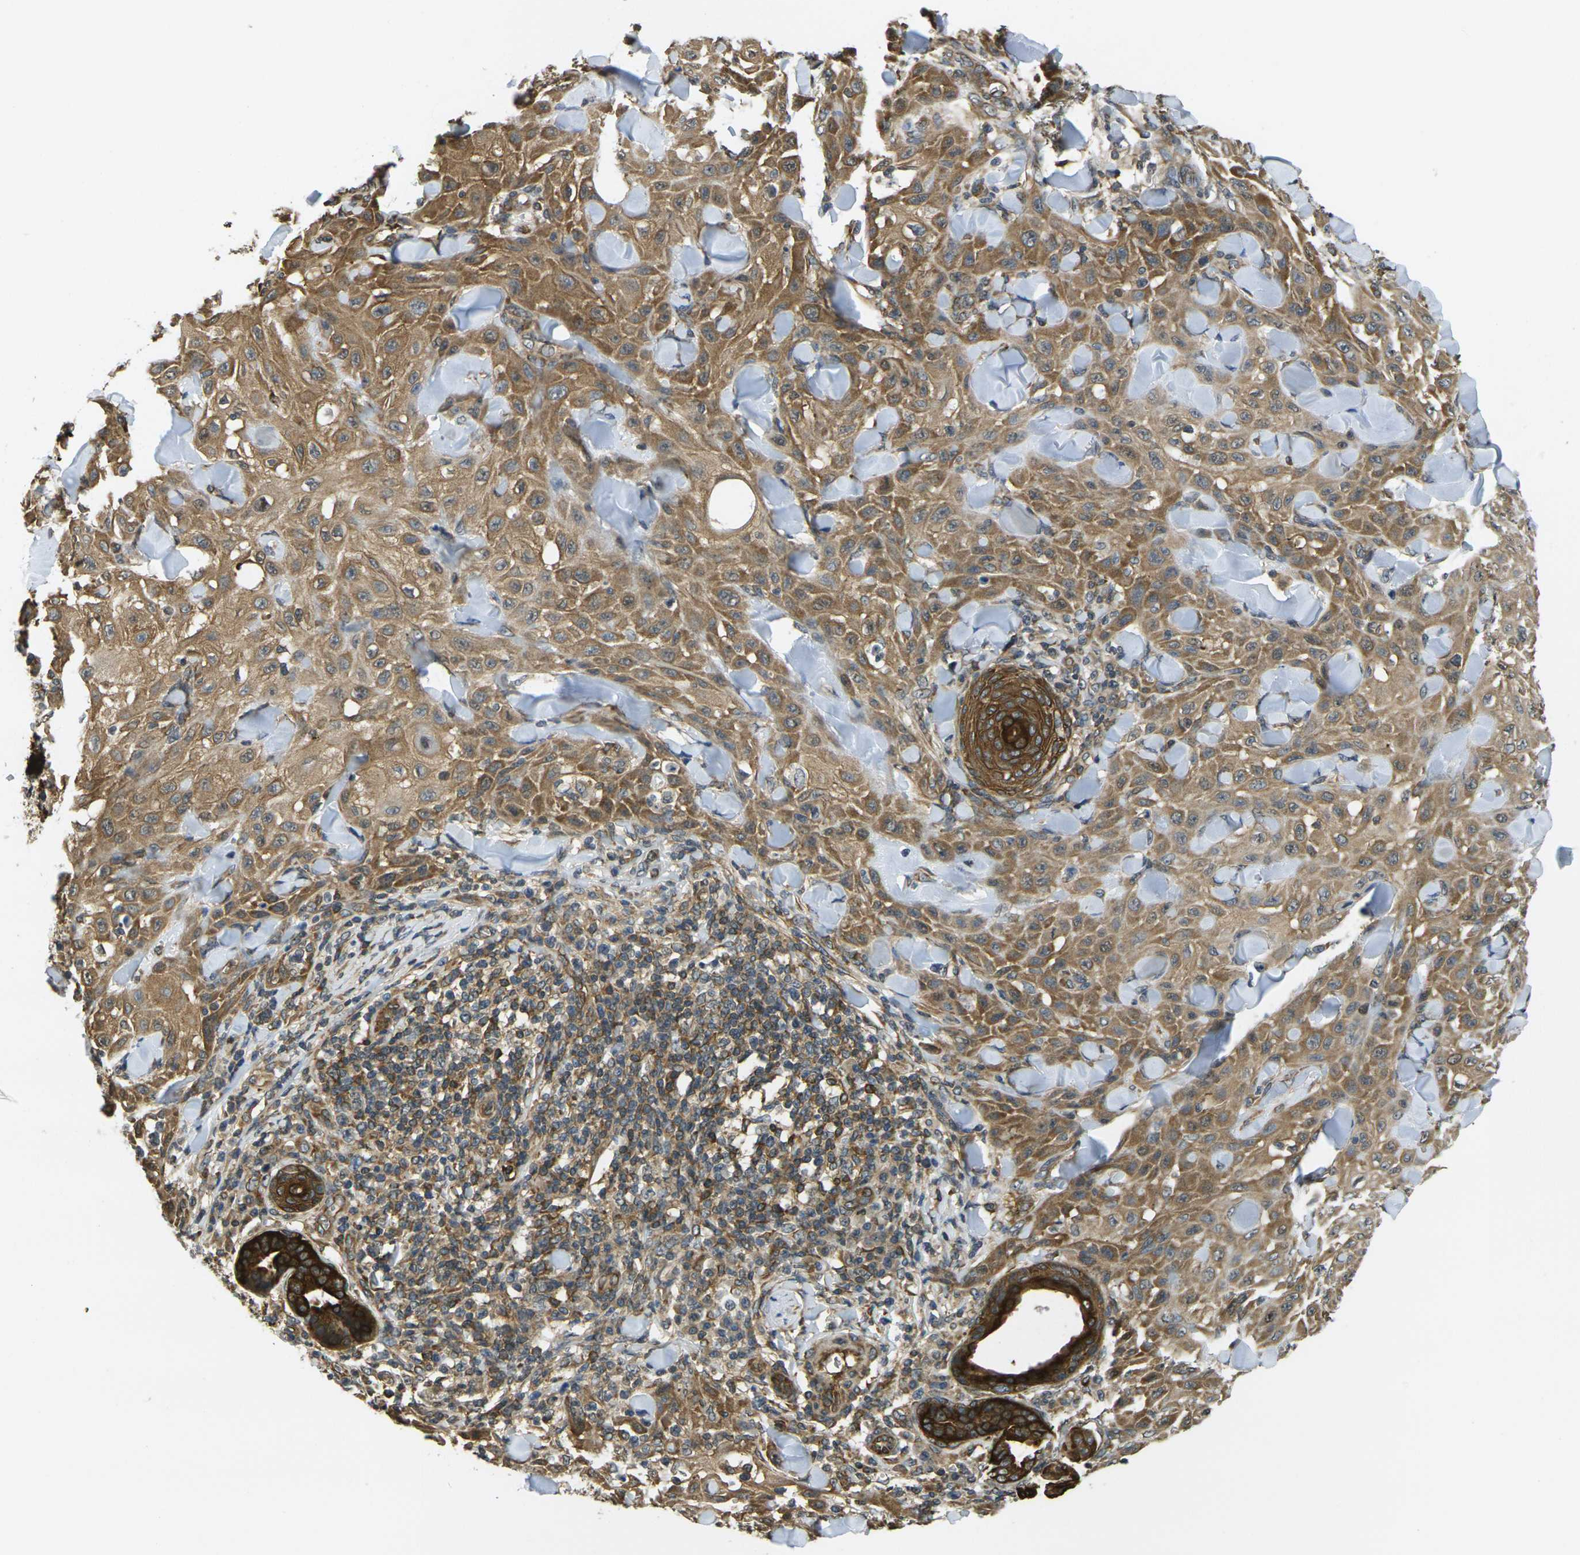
{"staining": {"intensity": "moderate", "quantity": ">75%", "location": "cytoplasmic/membranous"}, "tissue": "skin cancer", "cell_type": "Tumor cells", "image_type": "cancer", "snomed": [{"axis": "morphology", "description": "Squamous cell carcinoma, NOS"}, {"axis": "topography", "description": "Skin"}], "caption": "IHC (DAB (3,3'-diaminobenzidine)) staining of human skin cancer reveals moderate cytoplasmic/membranous protein staining in about >75% of tumor cells.", "gene": "CAST", "patient": {"sex": "male", "age": 24}}